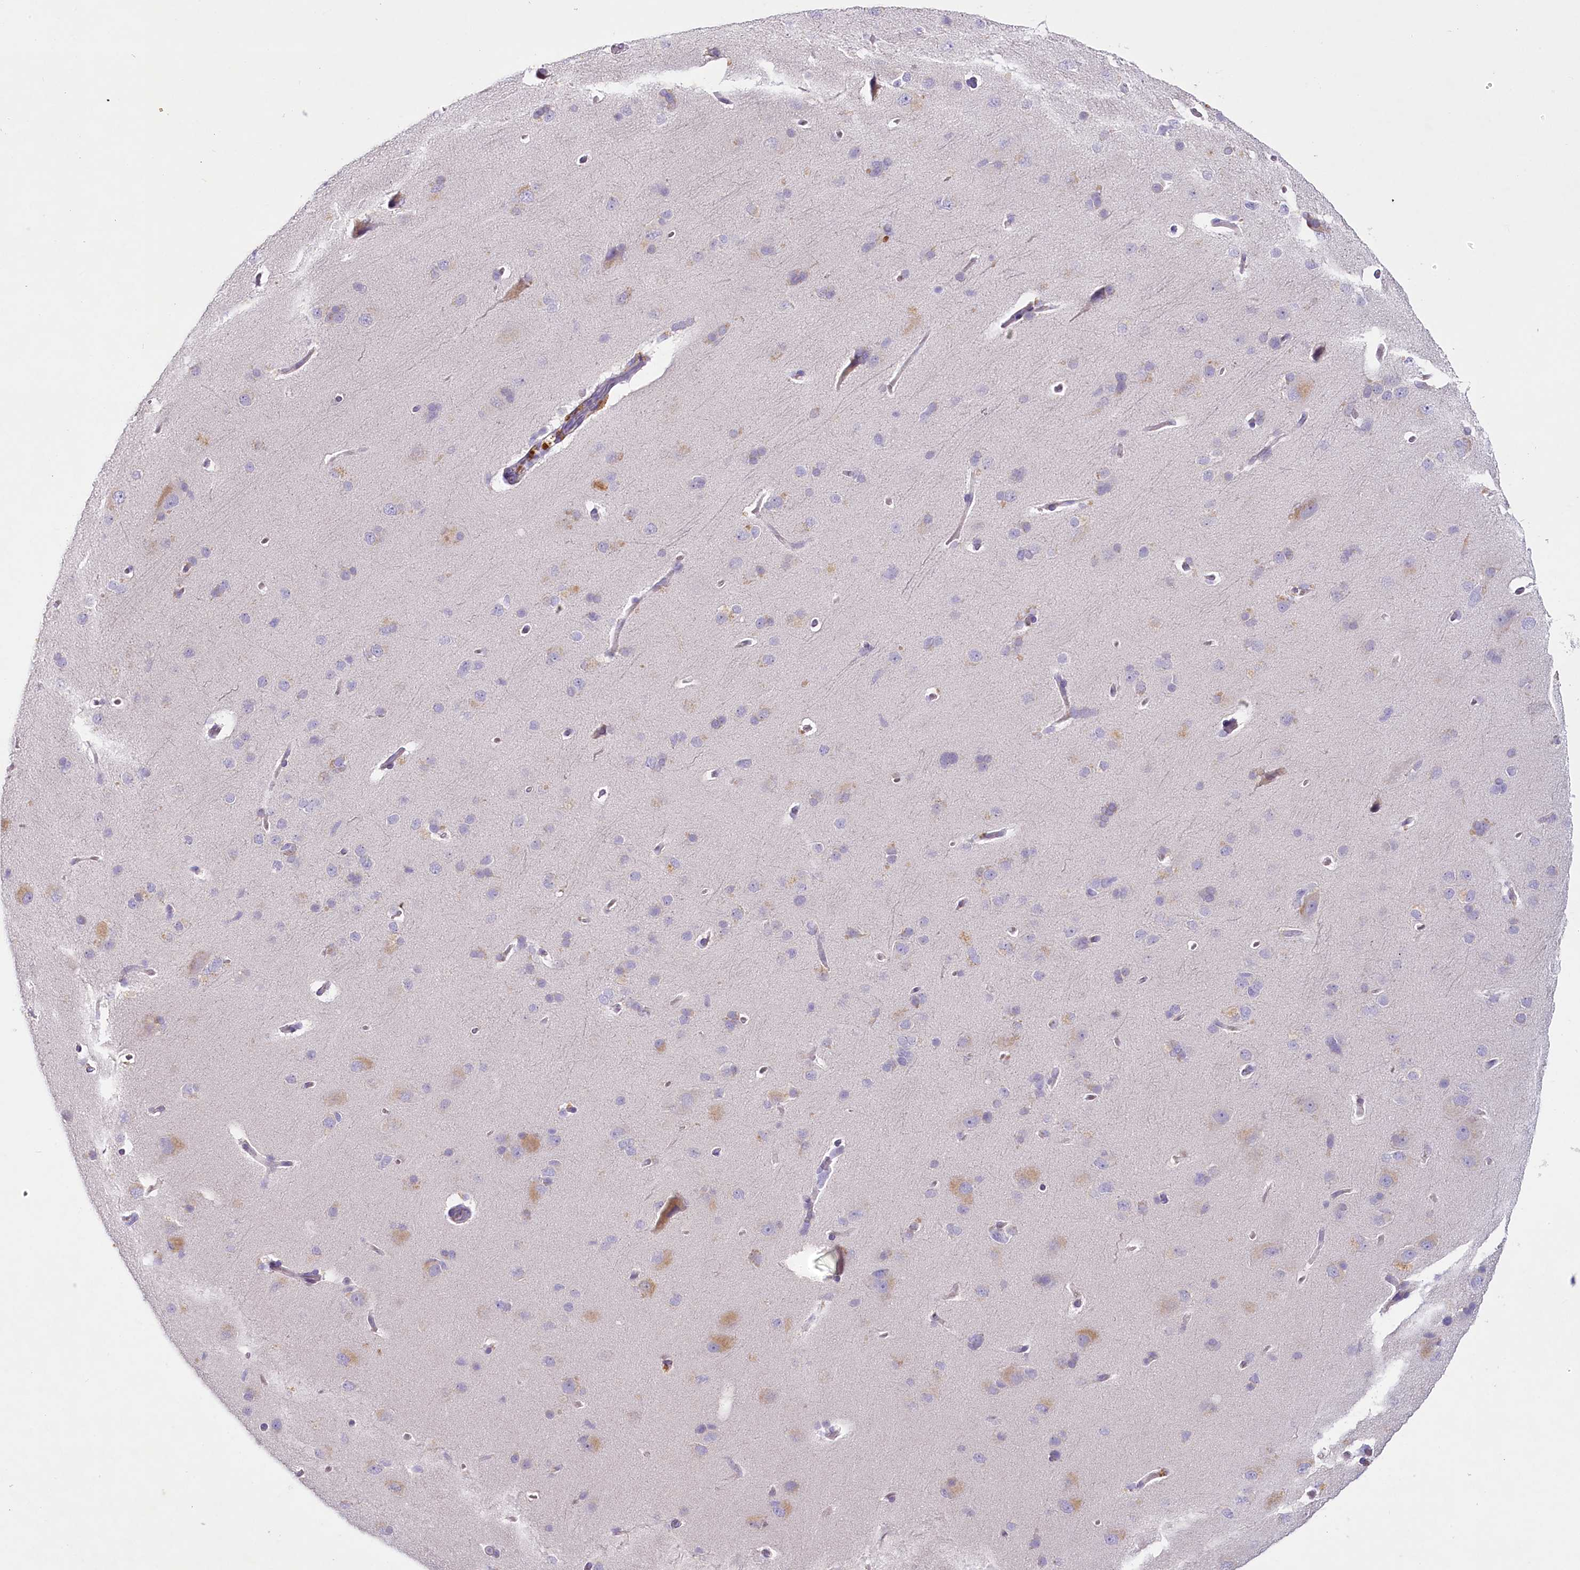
{"staining": {"intensity": "negative", "quantity": "none", "location": "none"}, "tissue": "cerebral cortex", "cell_type": "Endothelial cells", "image_type": "normal", "snomed": [{"axis": "morphology", "description": "Normal tissue, NOS"}, {"axis": "topography", "description": "Cerebral cortex"}], "caption": "Immunohistochemistry (IHC) of normal human cerebral cortex shows no expression in endothelial cells.", "gene": "HPD", "patient": {"sex": "male", "age": 62}}